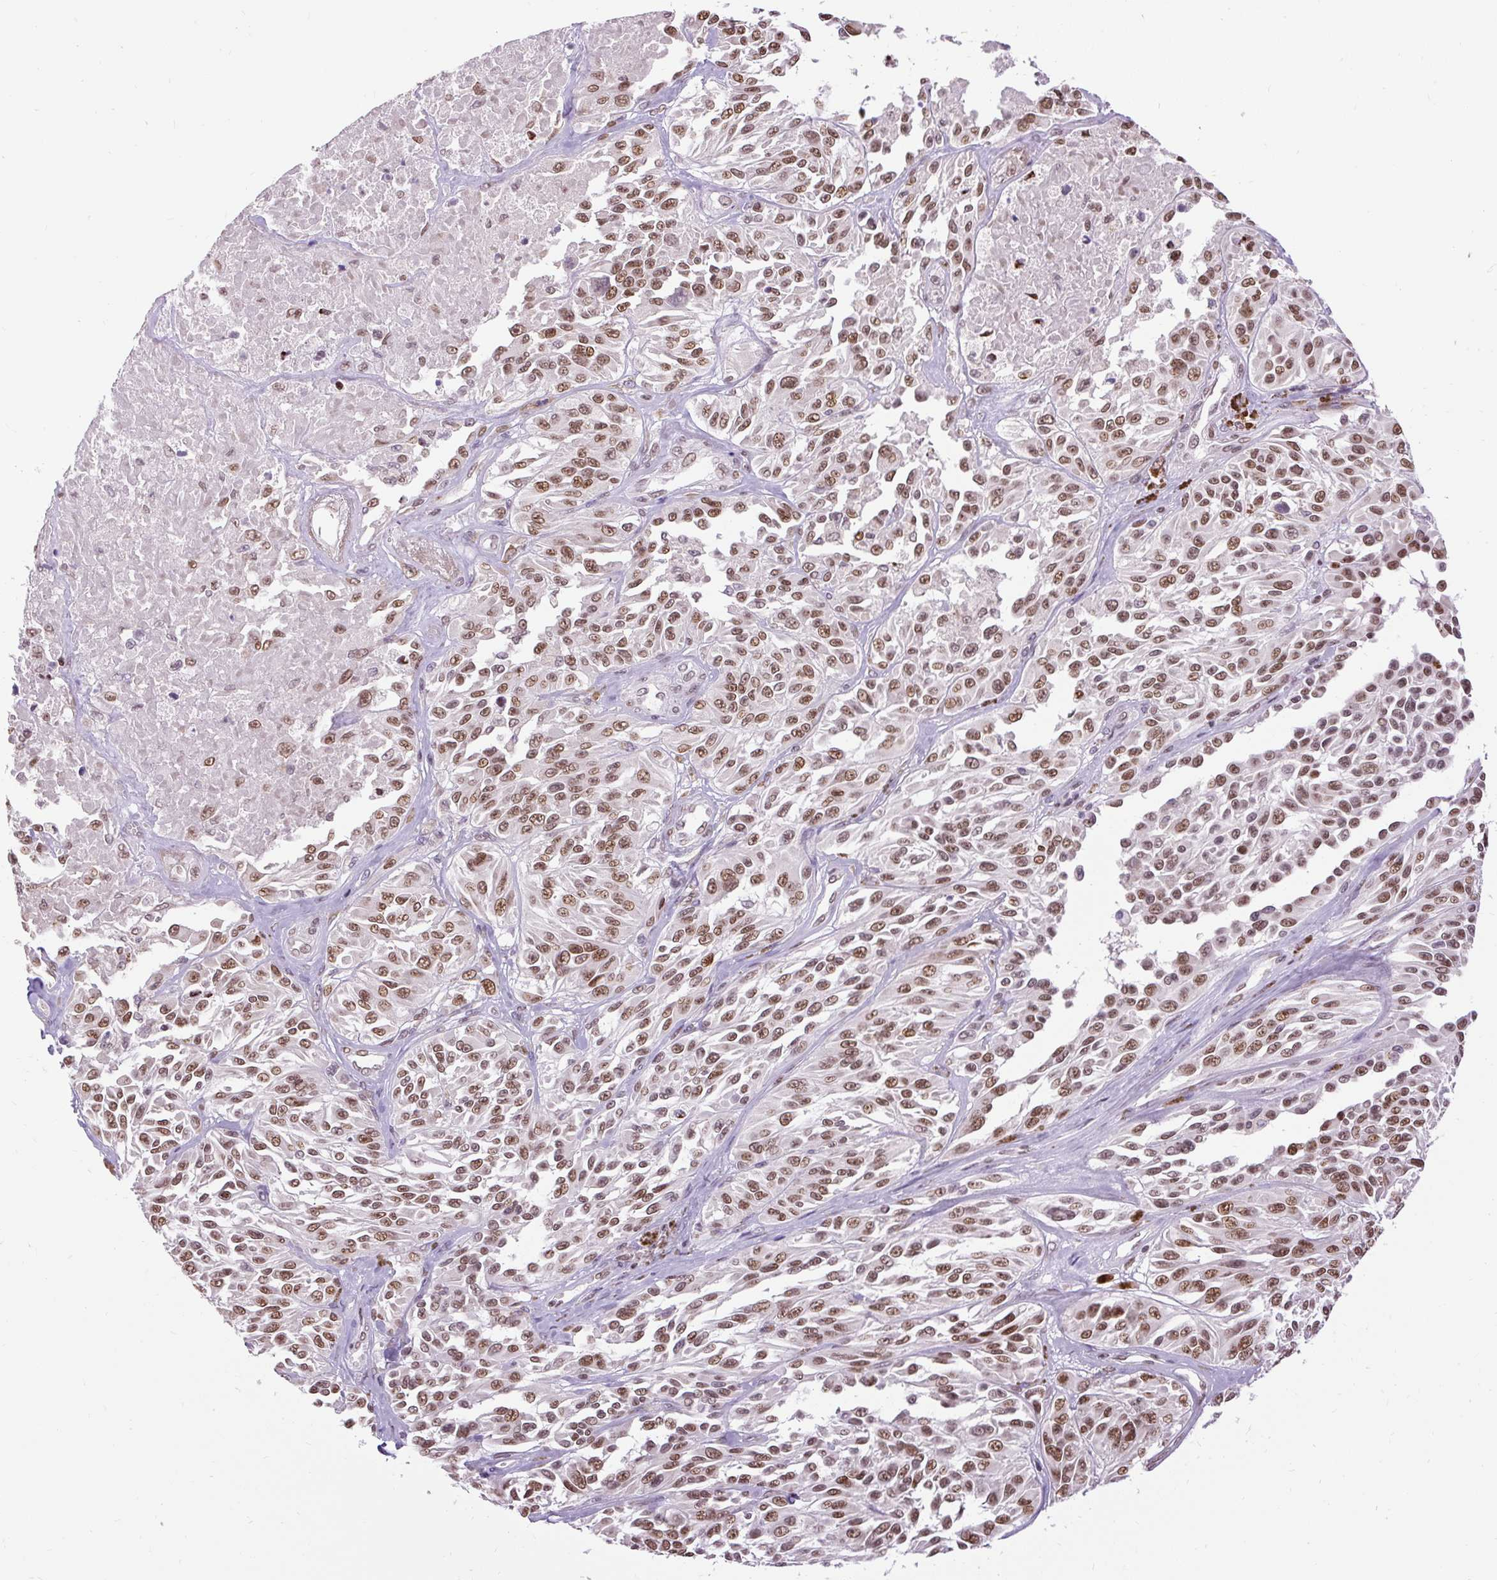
{"staining": {"intensity": "moderate", "quantity": ">75%", "location": "nuclear"}, "tissue": "melanoma", "cell_type": "Tumor cells", "image_type": "cancer", "snomed": [{"axis": "morphology", "description": "Malignant melanoma, NOS"}, {"axis": "topography", "description": "Skin"}], "caption": "Human malignant melanoma stained for a protein (brown) exhibits moderate nuclear positive staining in approximately >75% of tumor cells.", "gene": "ZNF672", "patient": {"sex": "male", "age": 94}}